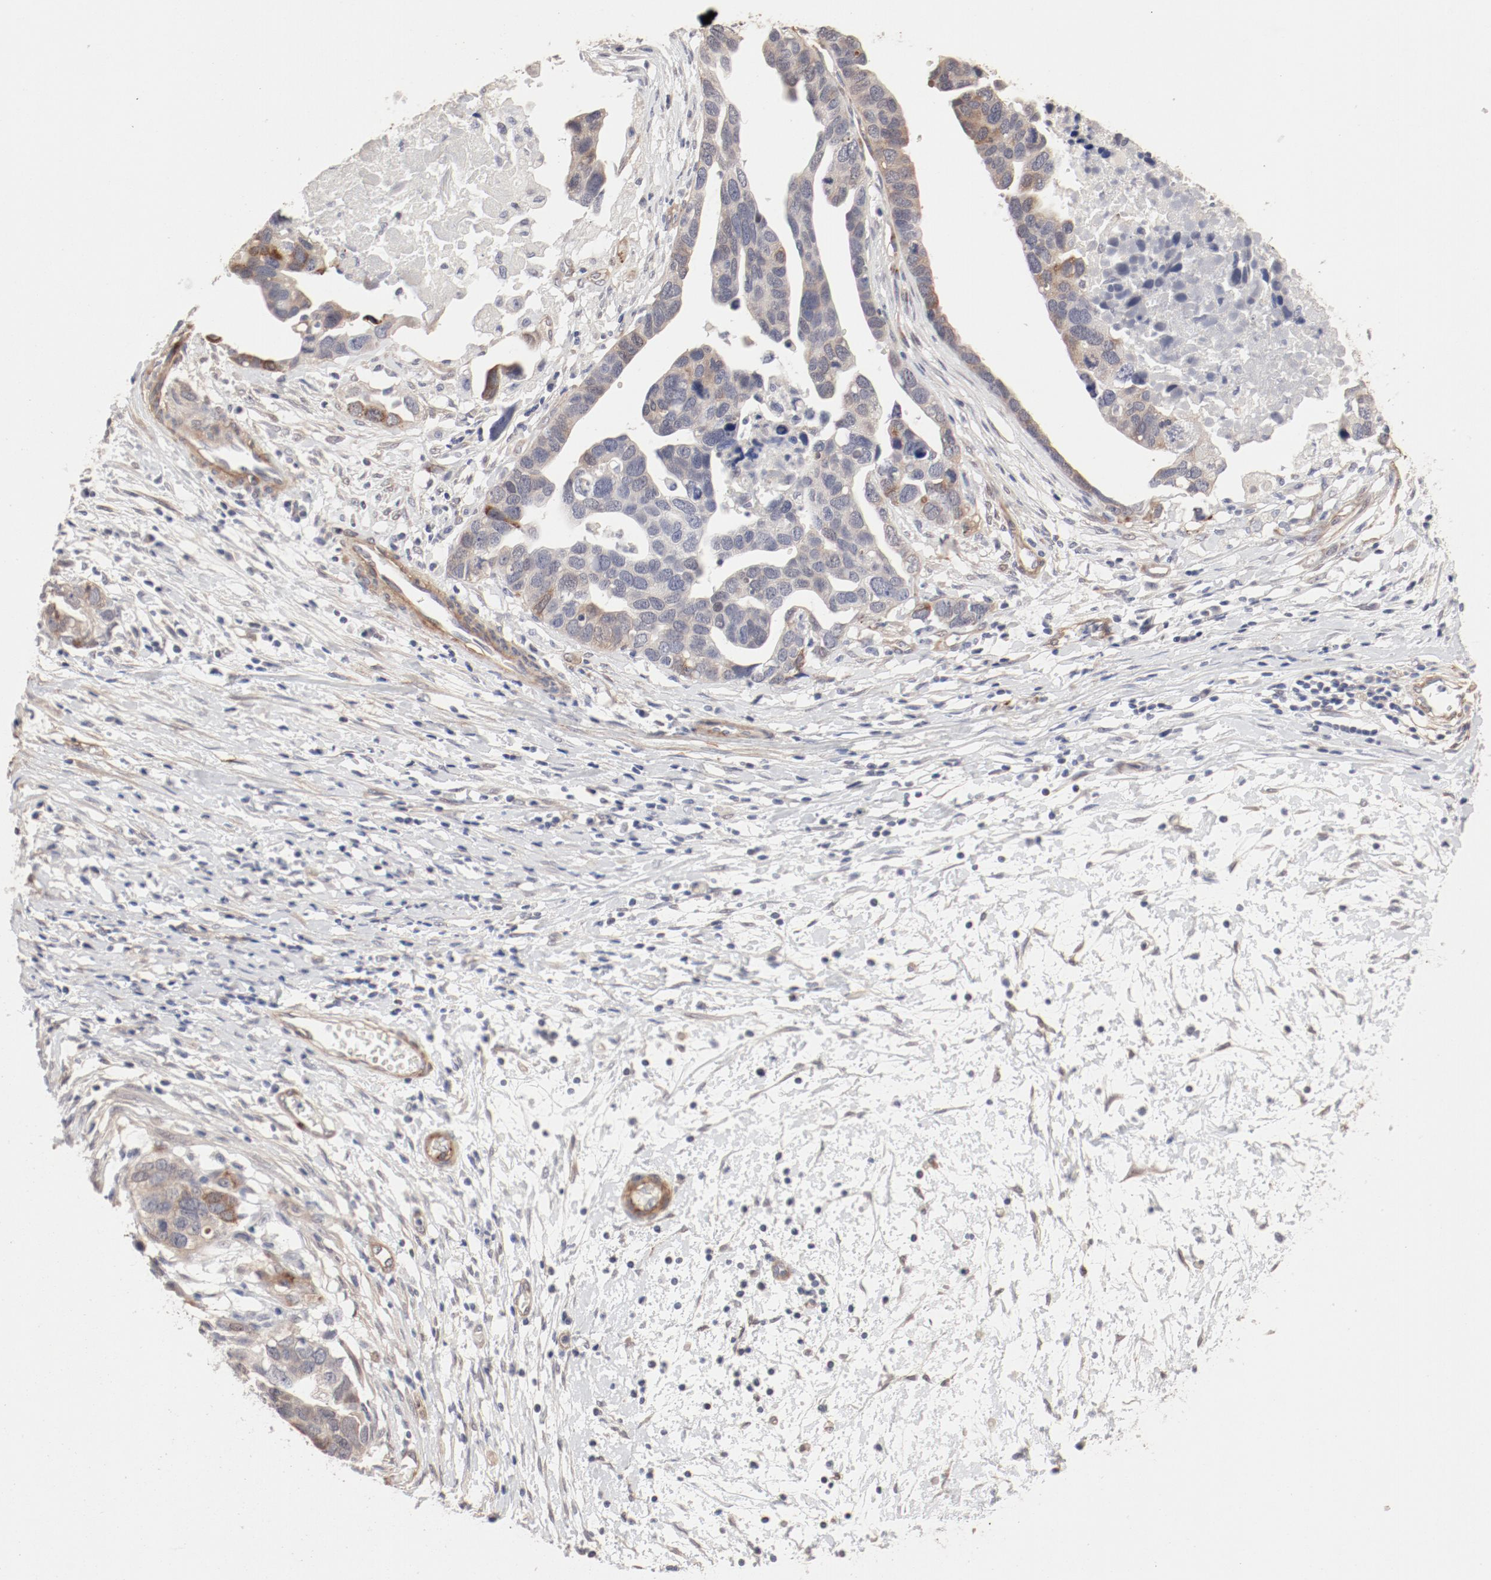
{"staining": {"intensity": "moderate", "quantity": "<25%", "location": "cytoplasmic/membranous"}, "tissue": "ovarian cancer", "cell_type": "Tumor cells", "image_type": "cancer", "snomed": [{"axis": "morphology", "description": "Cystadenocarcinoma, serous, NOS"}, {"axis": "topography", "description": "Ovary"}], "caption": "Immunohistochemistry photomicrograph of human ovarian cancer stained for a protein (brown), which shows low levels of moderate cytoplasmic/membranous positivity in approximately <25% of tumor cells.", "gene": "MAGED4", "patient": {"sex": "female", "age": 54}}